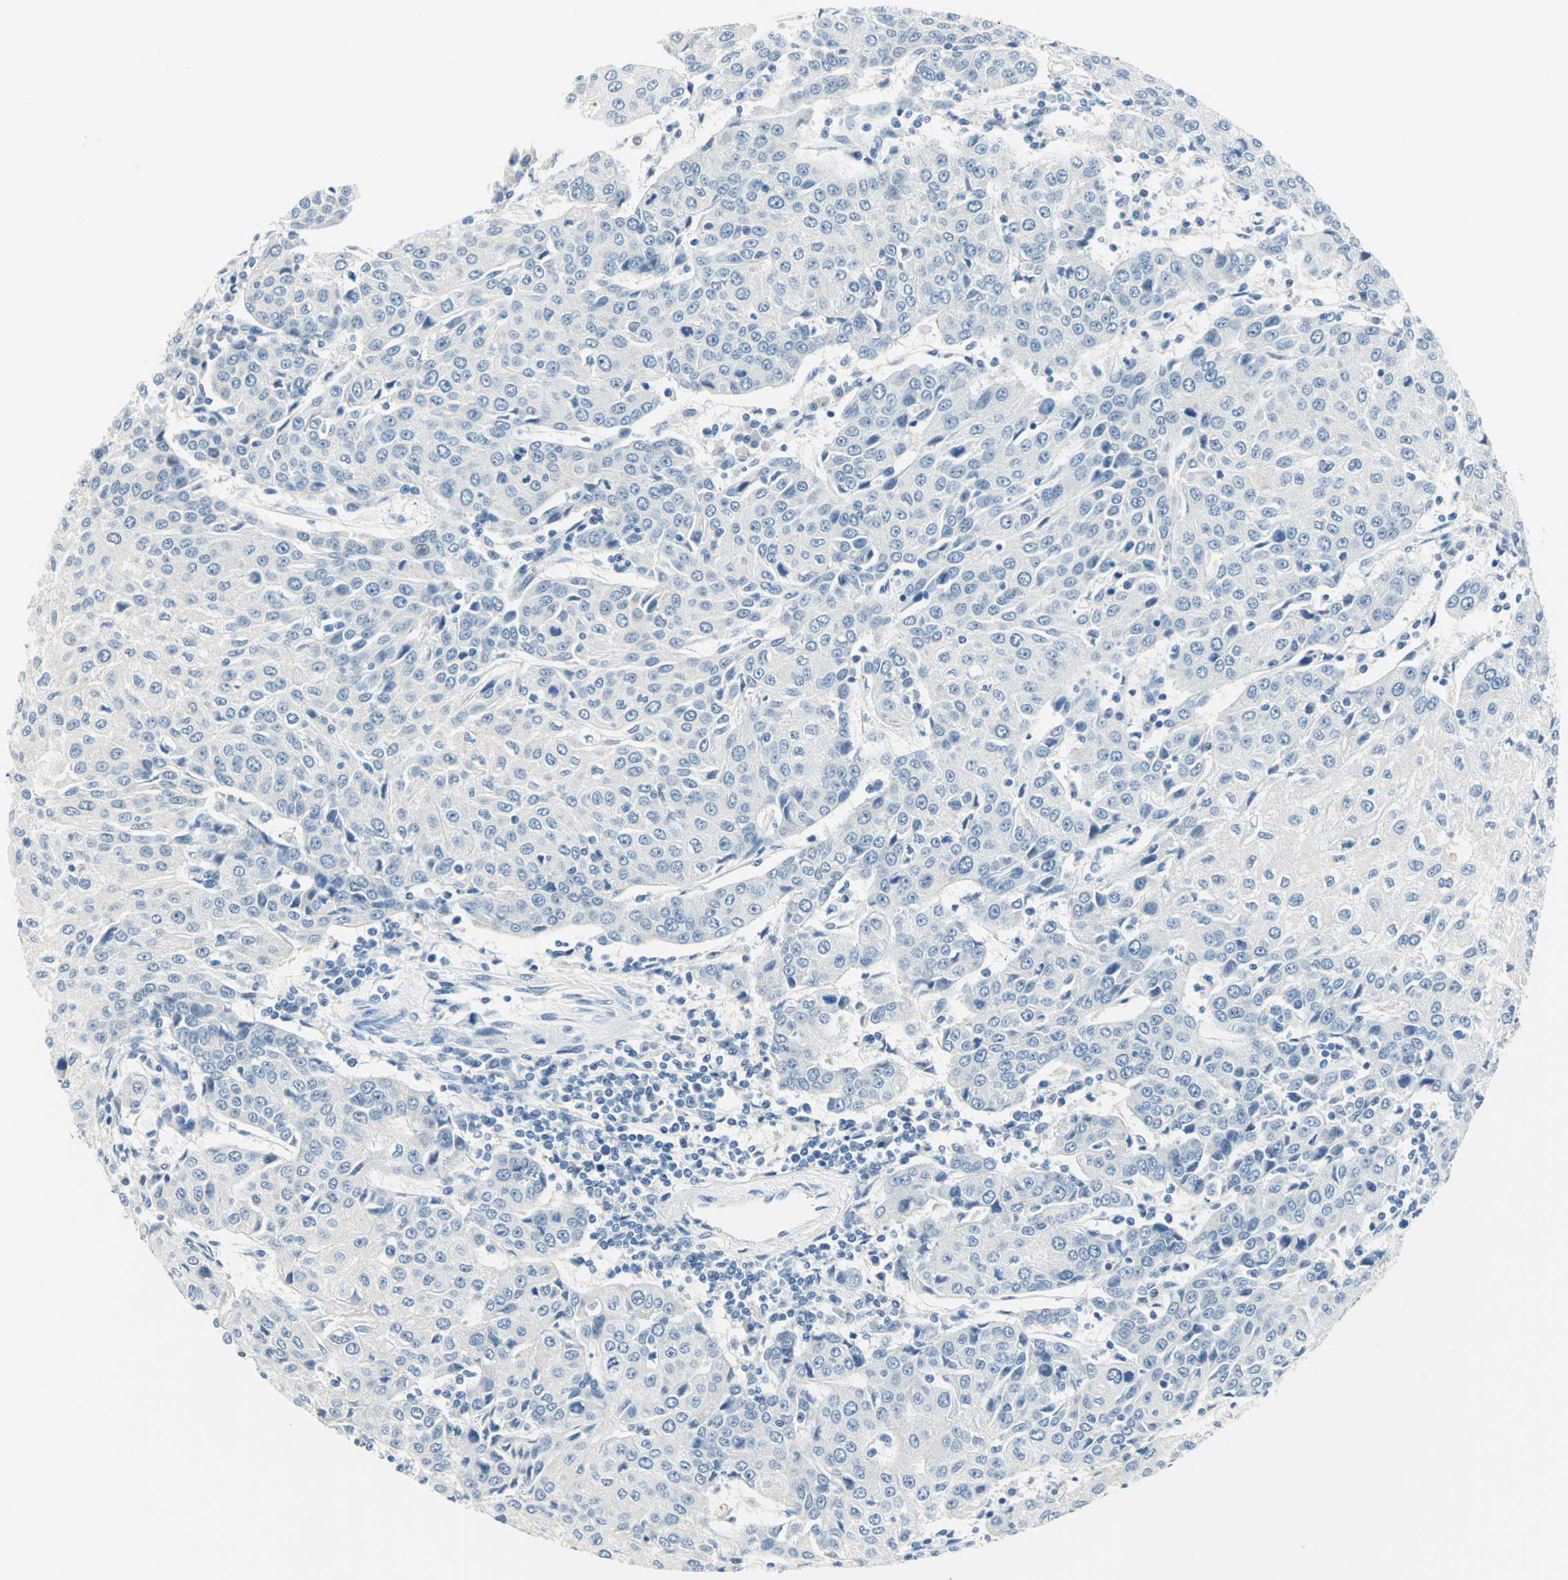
{"staining": {"intensity": "negative", "quantity": "none", "location": "none"}, "tissue": "urothelial cancer", "cell_type": "Tumor cells", "image_type": "cancer", "snomed": [{"axis": "morphology", "description": "Urothelial carcinoma, High grade"}, {"axis": "topography", "description": "Urinary bladder"}], "caption": "IHC of human urothelial cancer demonstrates no staining in tumor cells.", "gene": "RAD17", "patient": {"sex": "female", "age": 85}}